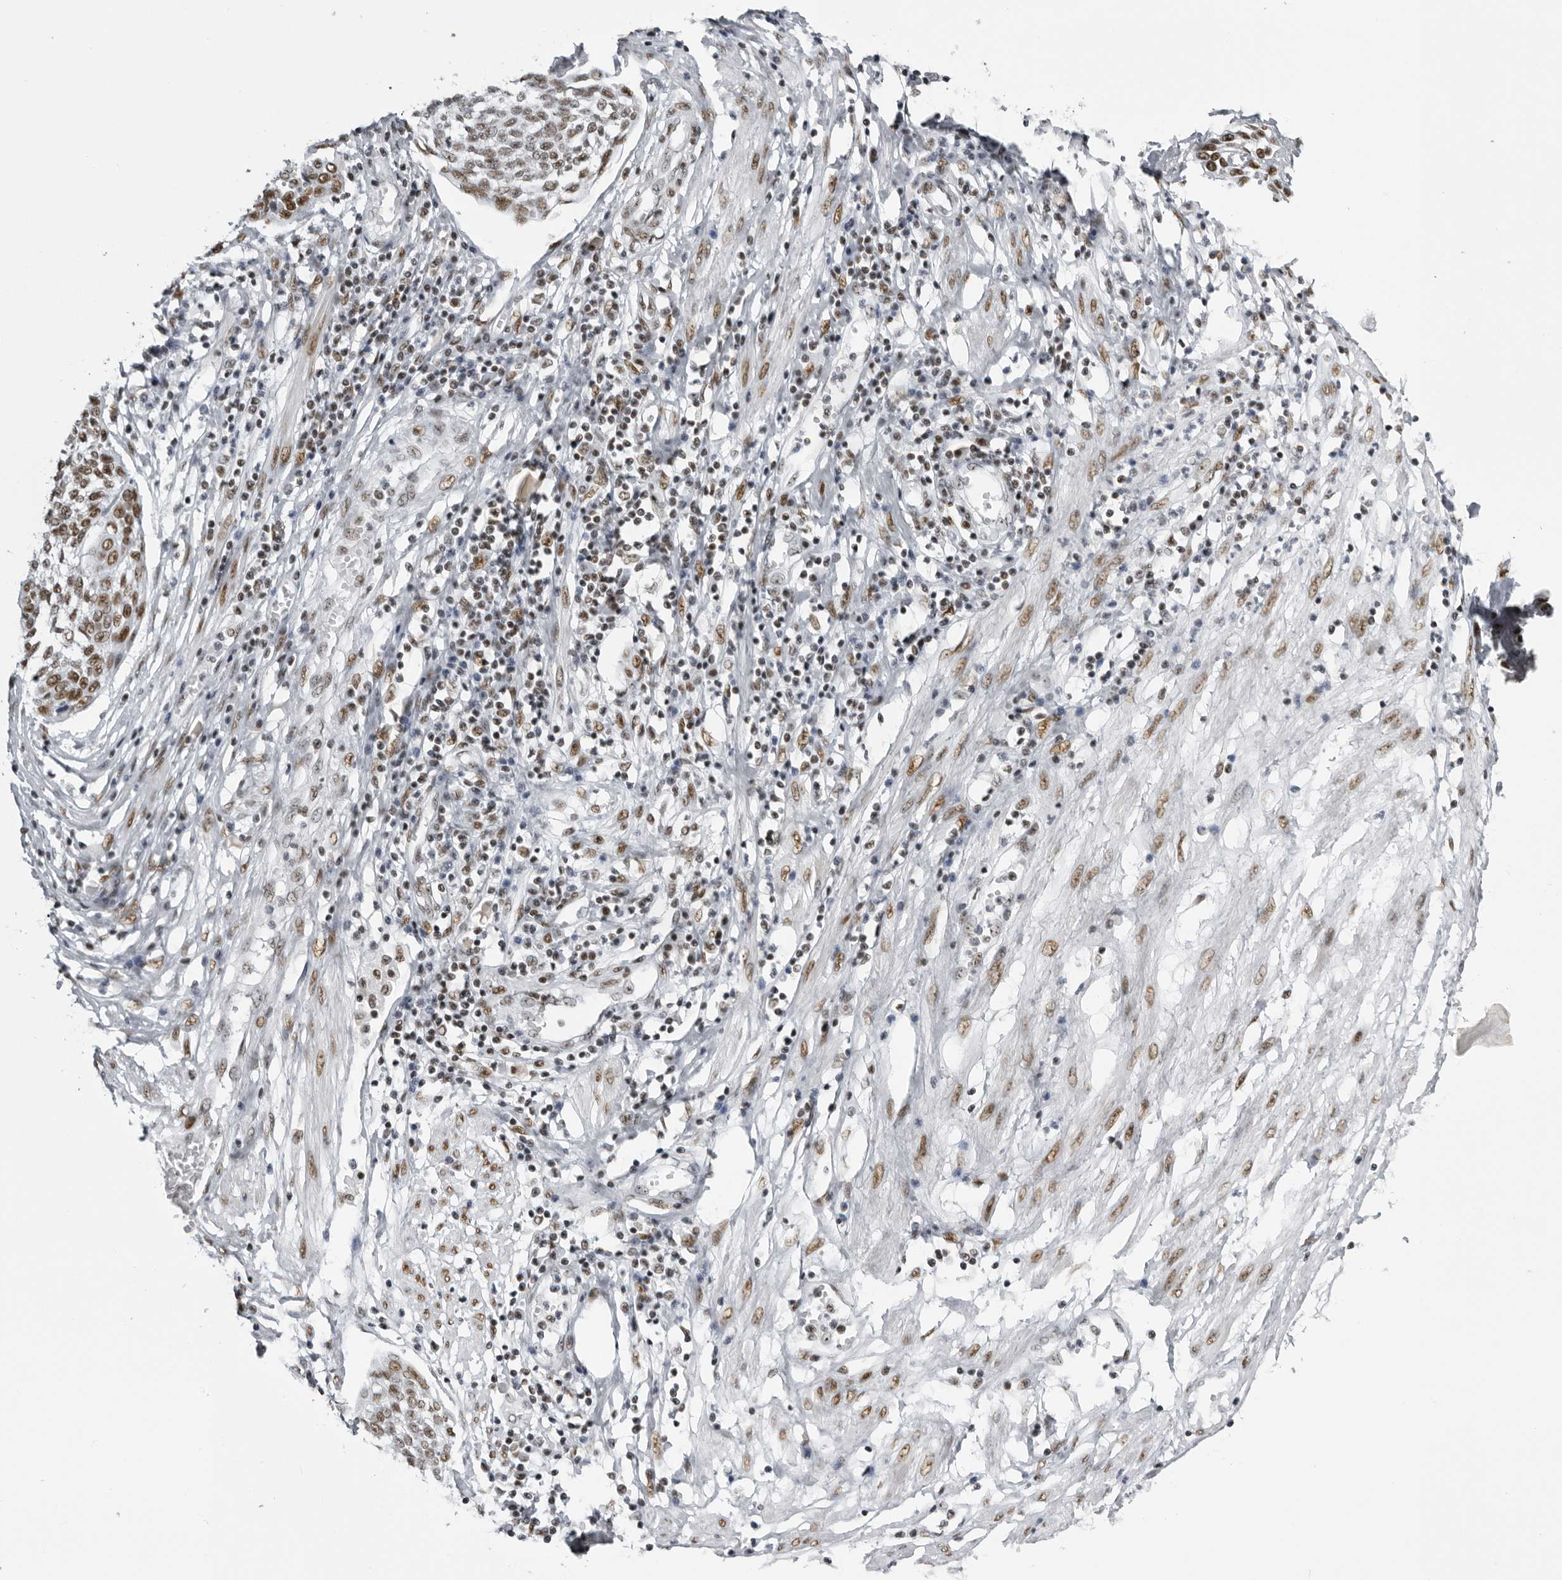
{"staining": {"intensity": "moderate", "quantity": ">75%", "location": "nuclear"}, "tissue": "cervical cancer", "cell_type": "Tumor cells", "image_type": "cancer", "snomed": [{"axis": "morphology", "description": "Squamous cell carcinoma, NOS"}, {"axis": "topography", "description": "Cervix"}], "caption": "Brown immunohistochemical staining in human cervical squamous cell carcinoma exhibits moderate nuclear expression in about >75% of tumor cells.", "gene": "DHX9", "patient": {"sex": "female", "age": 34}}